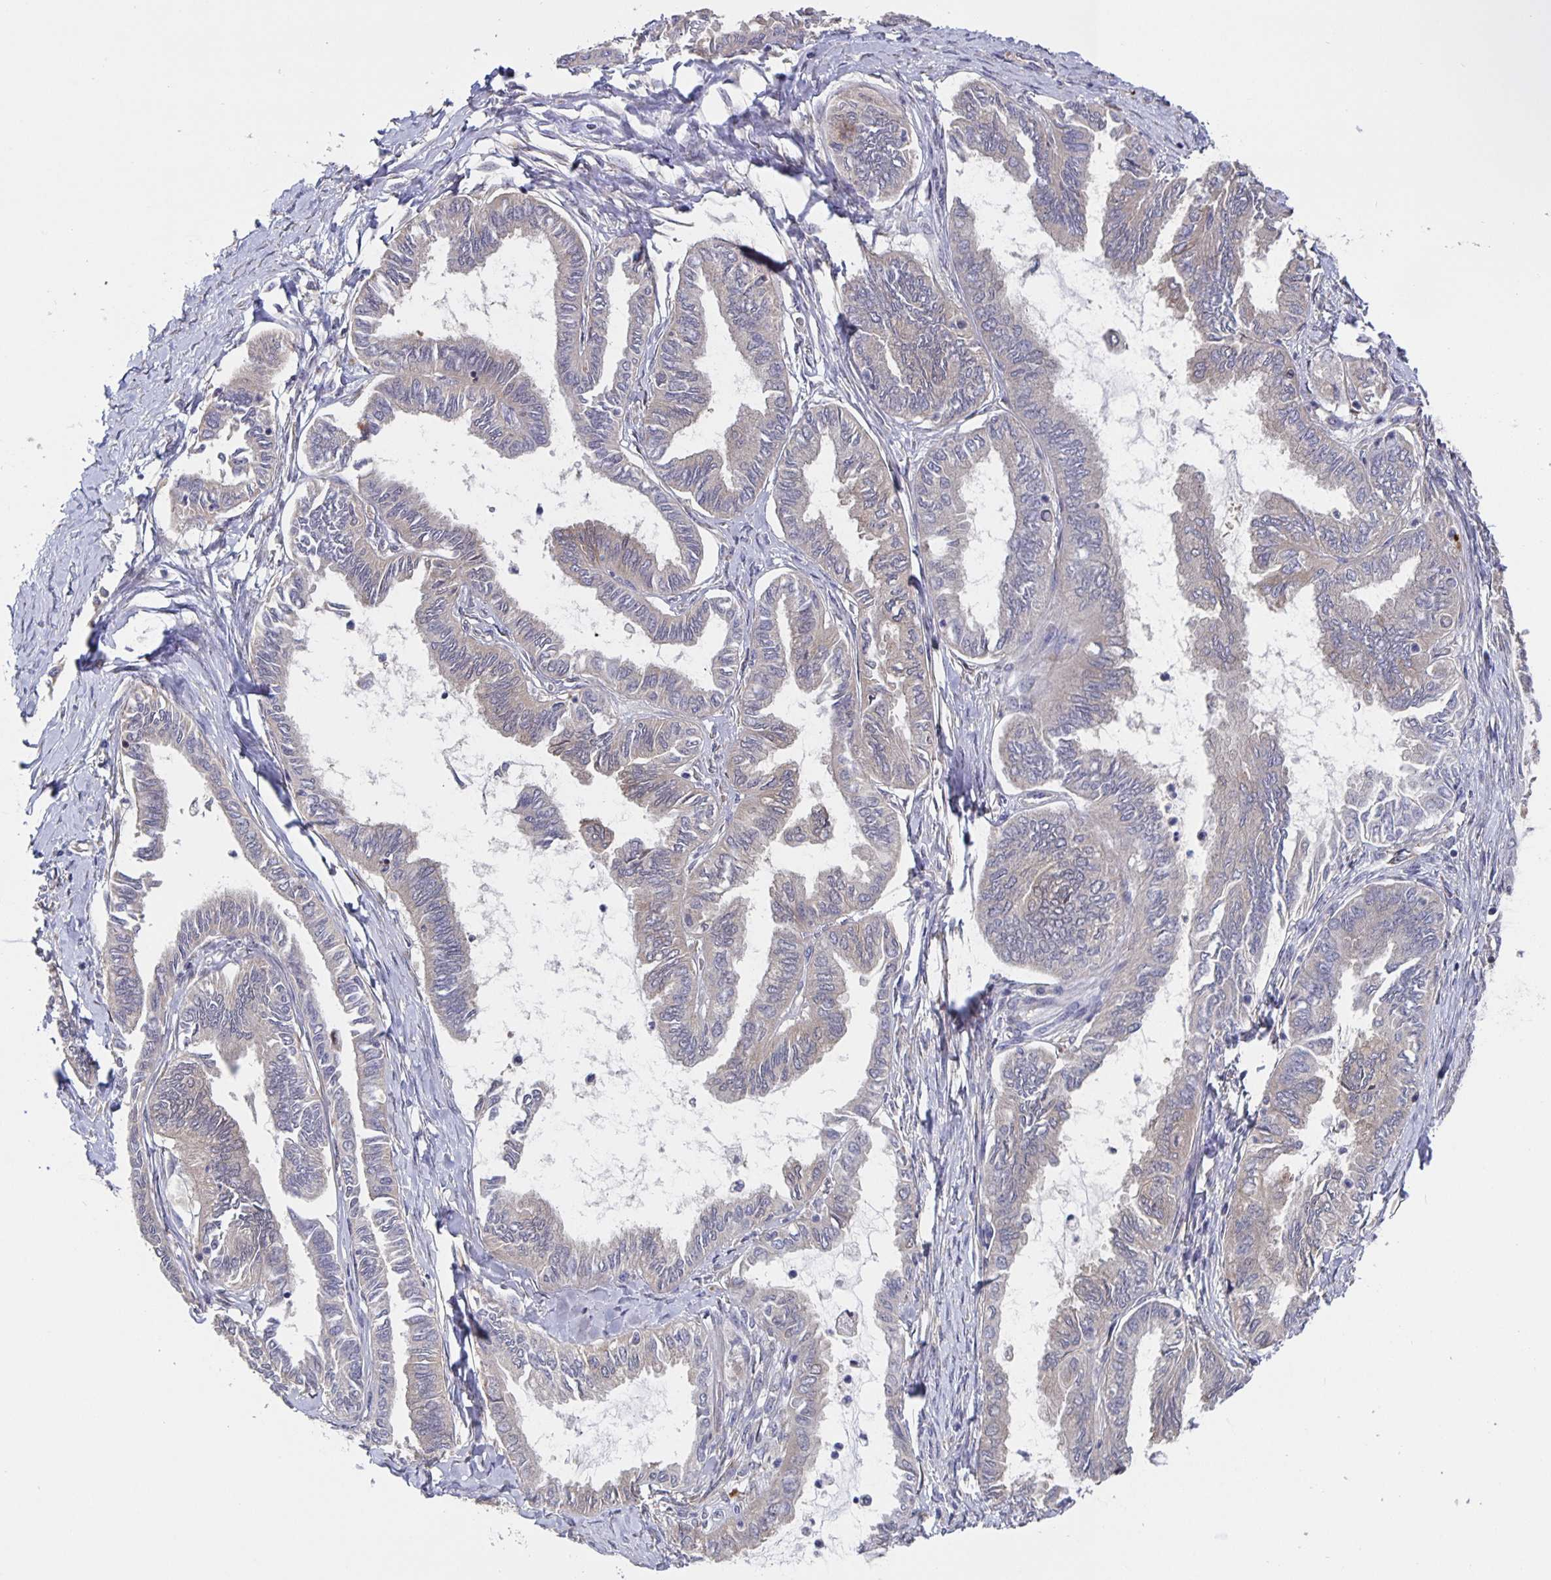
{"staining": {"intensity": "weak", "quantity": "<25%", "location": "cytoplasmic/membranous"}, "tissue": "ovarian cancer", "cell_type": "Tumor cells", "image_type": "cancer", "snomed": [{"axis": "morphology", "description": "Carcinoma, endometroid"}, {"axis": "topography", "description": "Ovary"}], "caption": "Ovarian endometroid carcinoma stained for a protein using IHC reveals no expression tumor cells.", "gene": "FEM1C", "patient": {"sex": "female", "age": 70}}